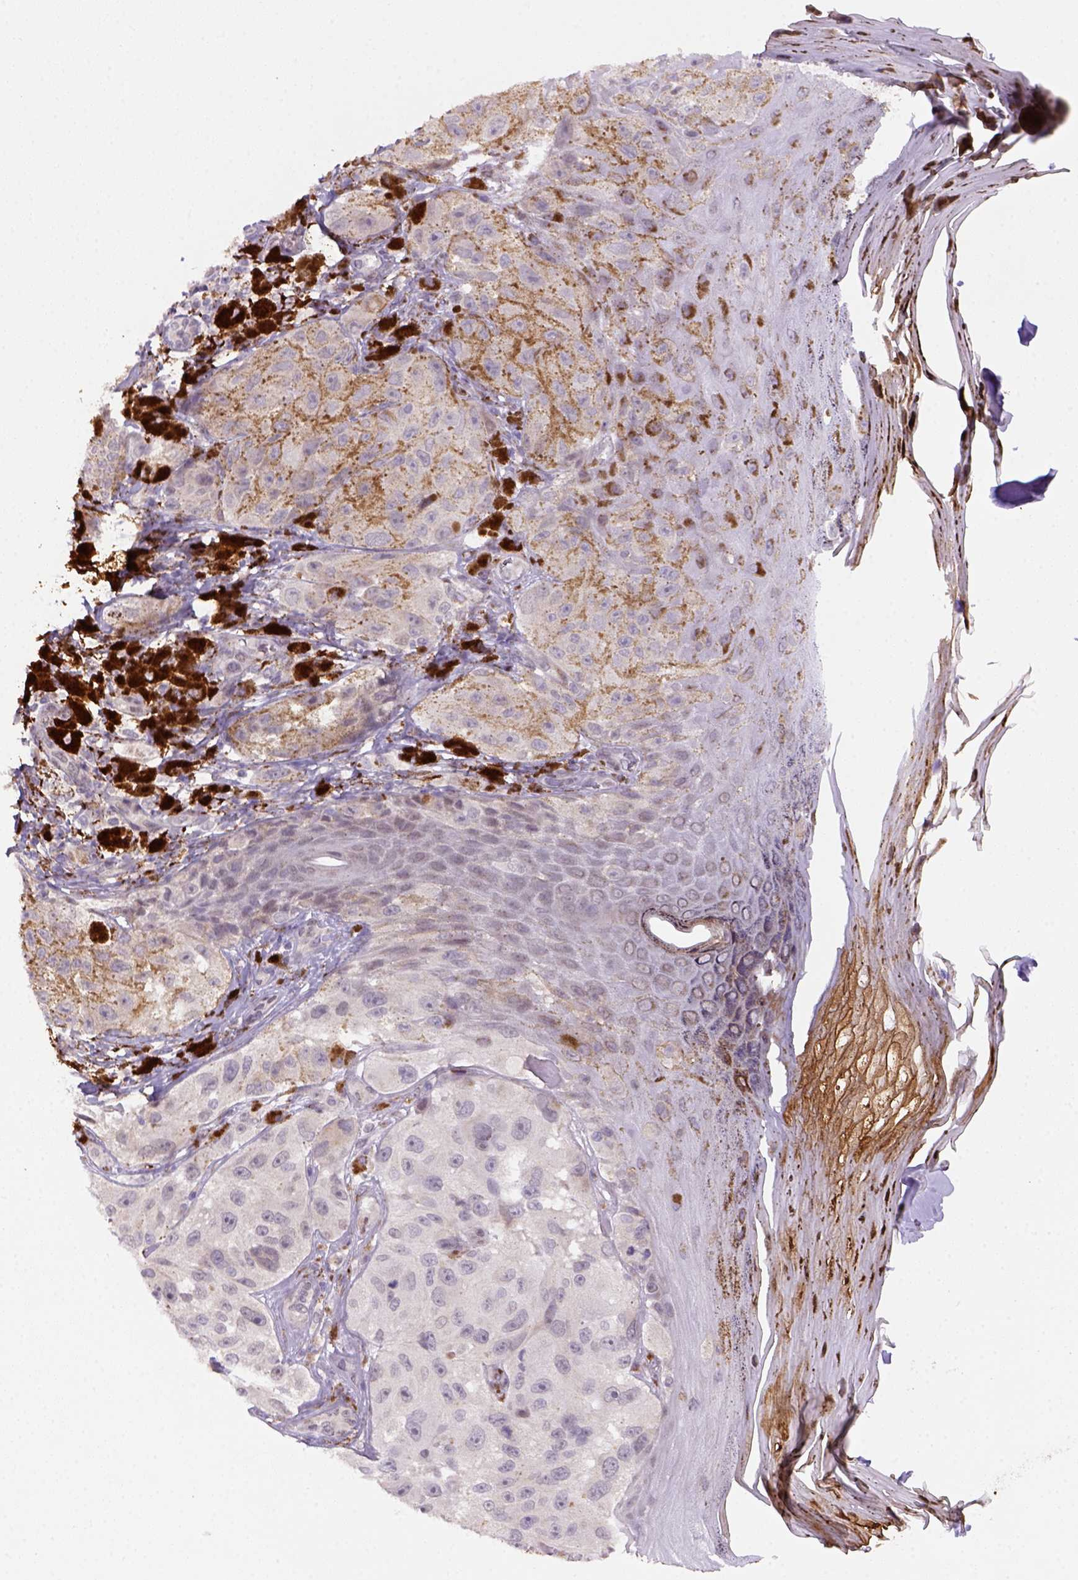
{"staining": {"intensity": "moderate", "quantity": "25%-75%", "location": "cytoplasmic/membranous"}, "tissue": "melanoma", "cell_type": "Tumor cells", "image_type": "cancer", "snomed": [{"axis": "morphology", "description": "Malignant melanoma, NOS"}, {"axis": "topography", "description": "Skin"}], "caption": "A medium amount of moderate cytoplasmic/membranous positivity is seen in approximately 25%-75% of tumor cells in malignant melanoma tissue. (Brightfield microscopy of DAB IHC at high magnification).", "gene": "FZD7", "patient": {"sex": "male", "age": 36}}